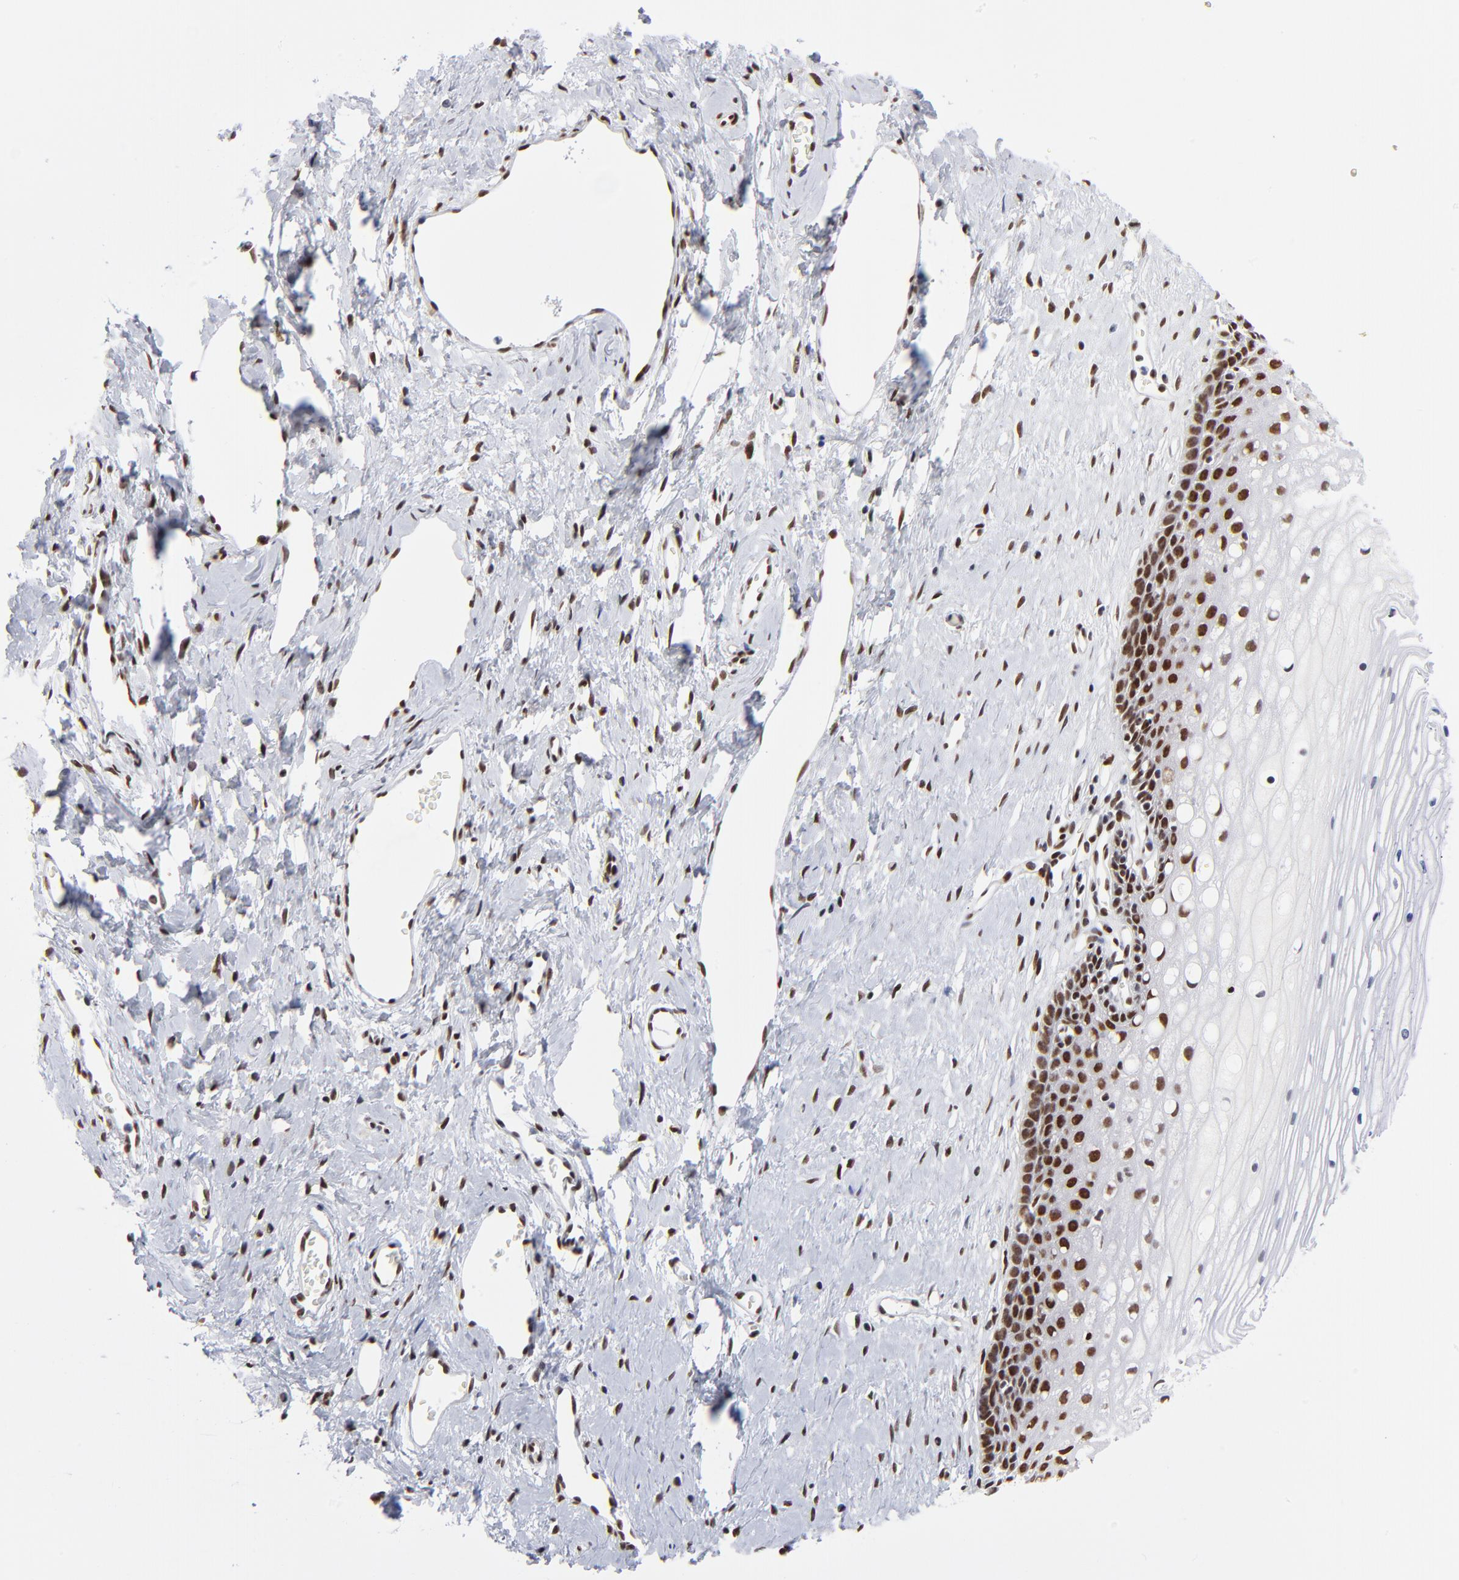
{"staining": {"intensity": "strong", "quantity": ">75%", "location": "nuclear"}, "tissue": "cervix", "cell_type": "Glandular cells", "image_type": "normal", "snomed": [{"axis": "morphology", "description": "Normal tissue, NOS"}, {"axis": "topography", "description": "Cervix"}], "caption": "Protein expression analysis of normal human cervix reveals strong nuclear expression in approximately >75% of glandular cells. The protein is stained brown, and the nuclei are stained in blue (DAB (3,3'-diaminobenzidine) IHC with brightfield microscopy, high magnification).", "gene": "ZMYM3", "patient": {"sex": "female", "age": 40}}